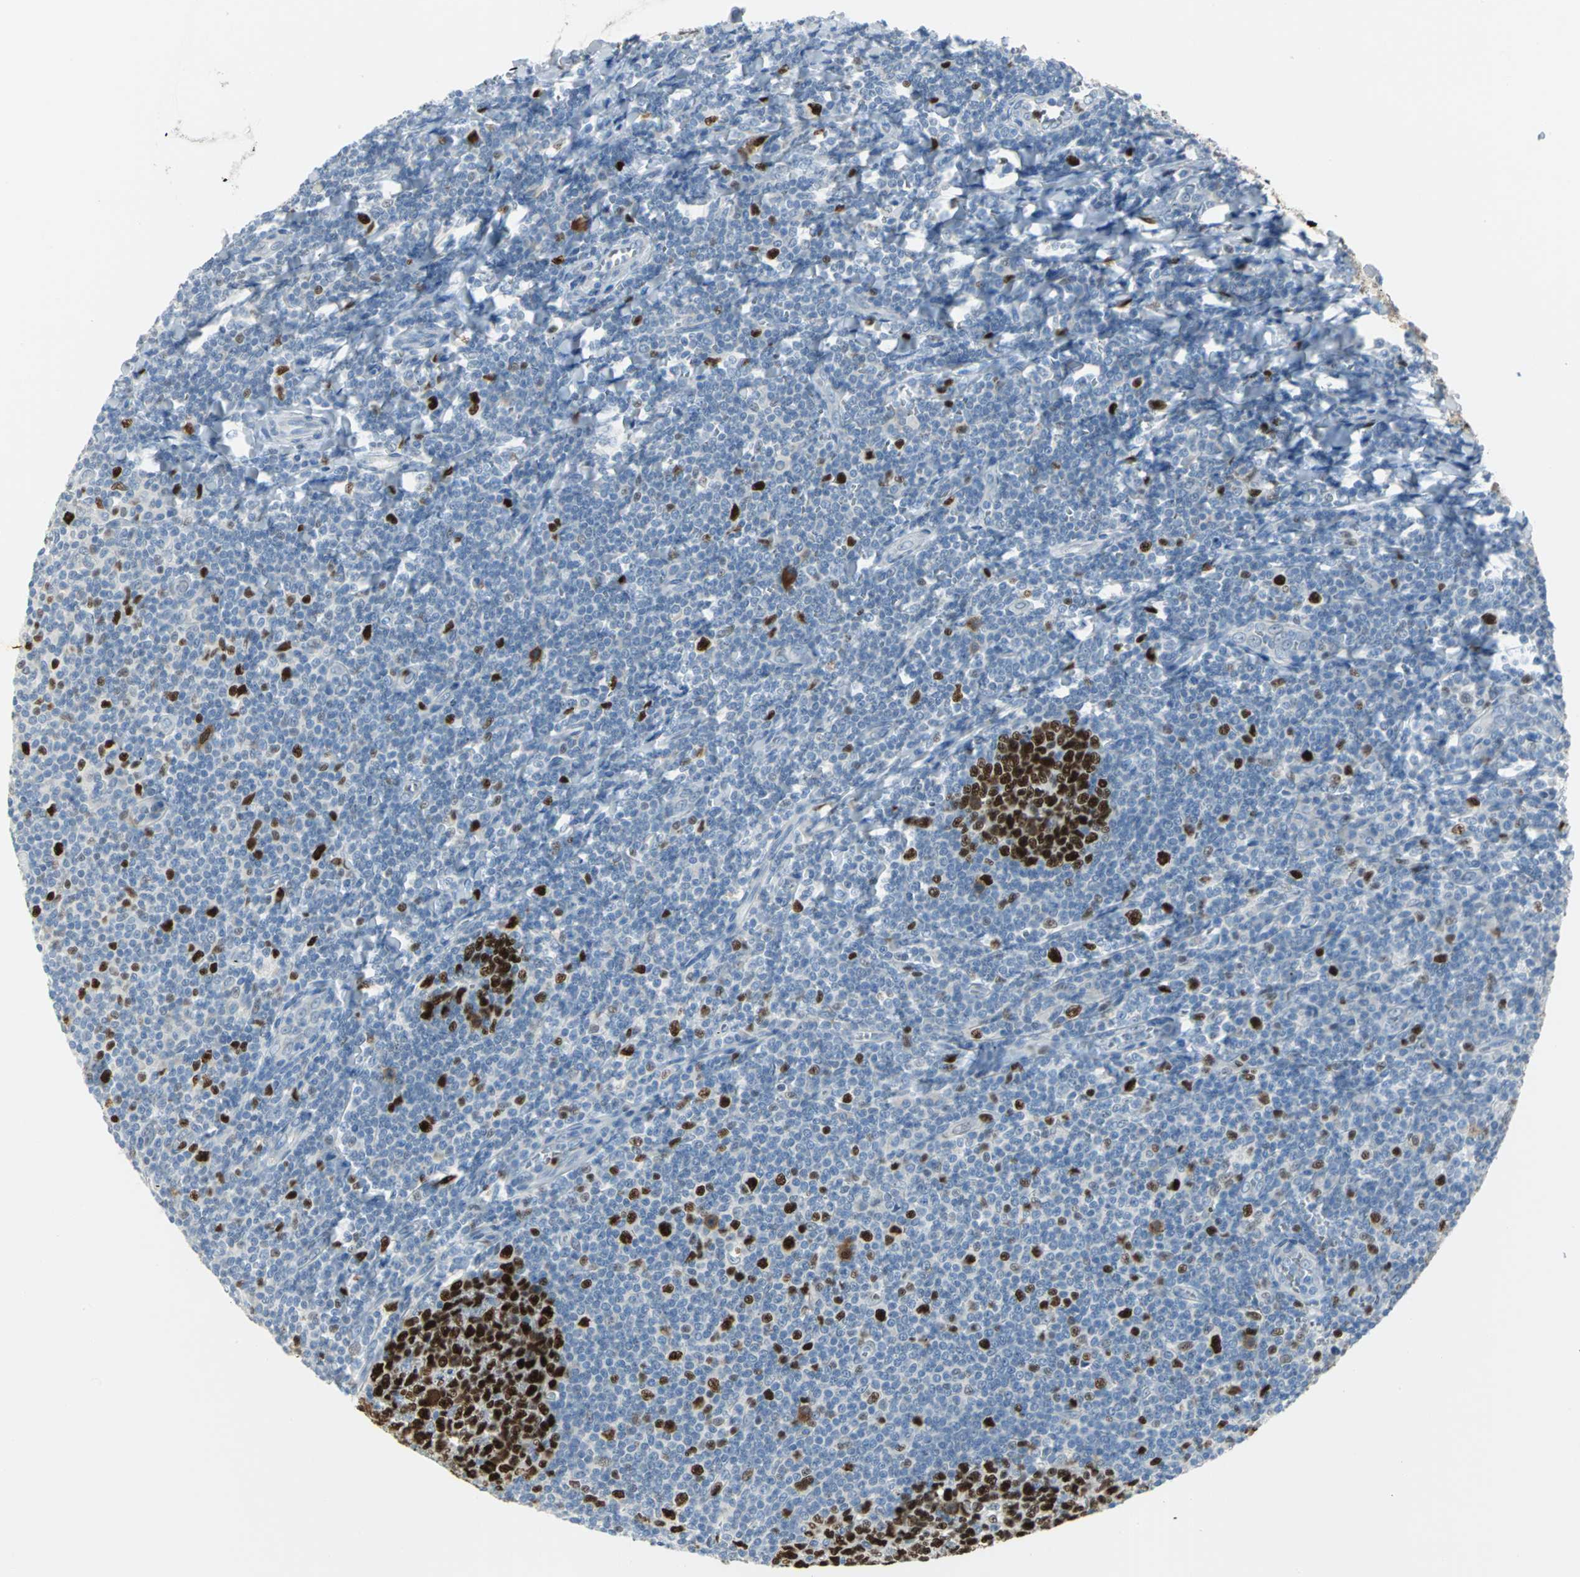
{"staining": {"intensity": "strong", "quantity": ">75%", "location": "nuclear"}, "tissue": "tonsil", "cell_type": "Germinal center cells", "image_type": "normal", "snomed": [{"axis": "morphology", "description": "Normal tissue, NOS"}, {"axis": "topography", "description": "Tonsil"}], "caption": "Immunohistochemistry (IHC) (DAB (3,3'-diaminobenzidine)) staining of benign human tonsil demonstrates strong nuclear protein expression in about >75% of germinal center cells. The staining was performed using DAB to visualize the protein expression in brown, while the nuclei were stained in blue with hematoxylin (Magnification: 20x).", "gene": "MCM4", "patient": {"sex": "male", "age": 31}}